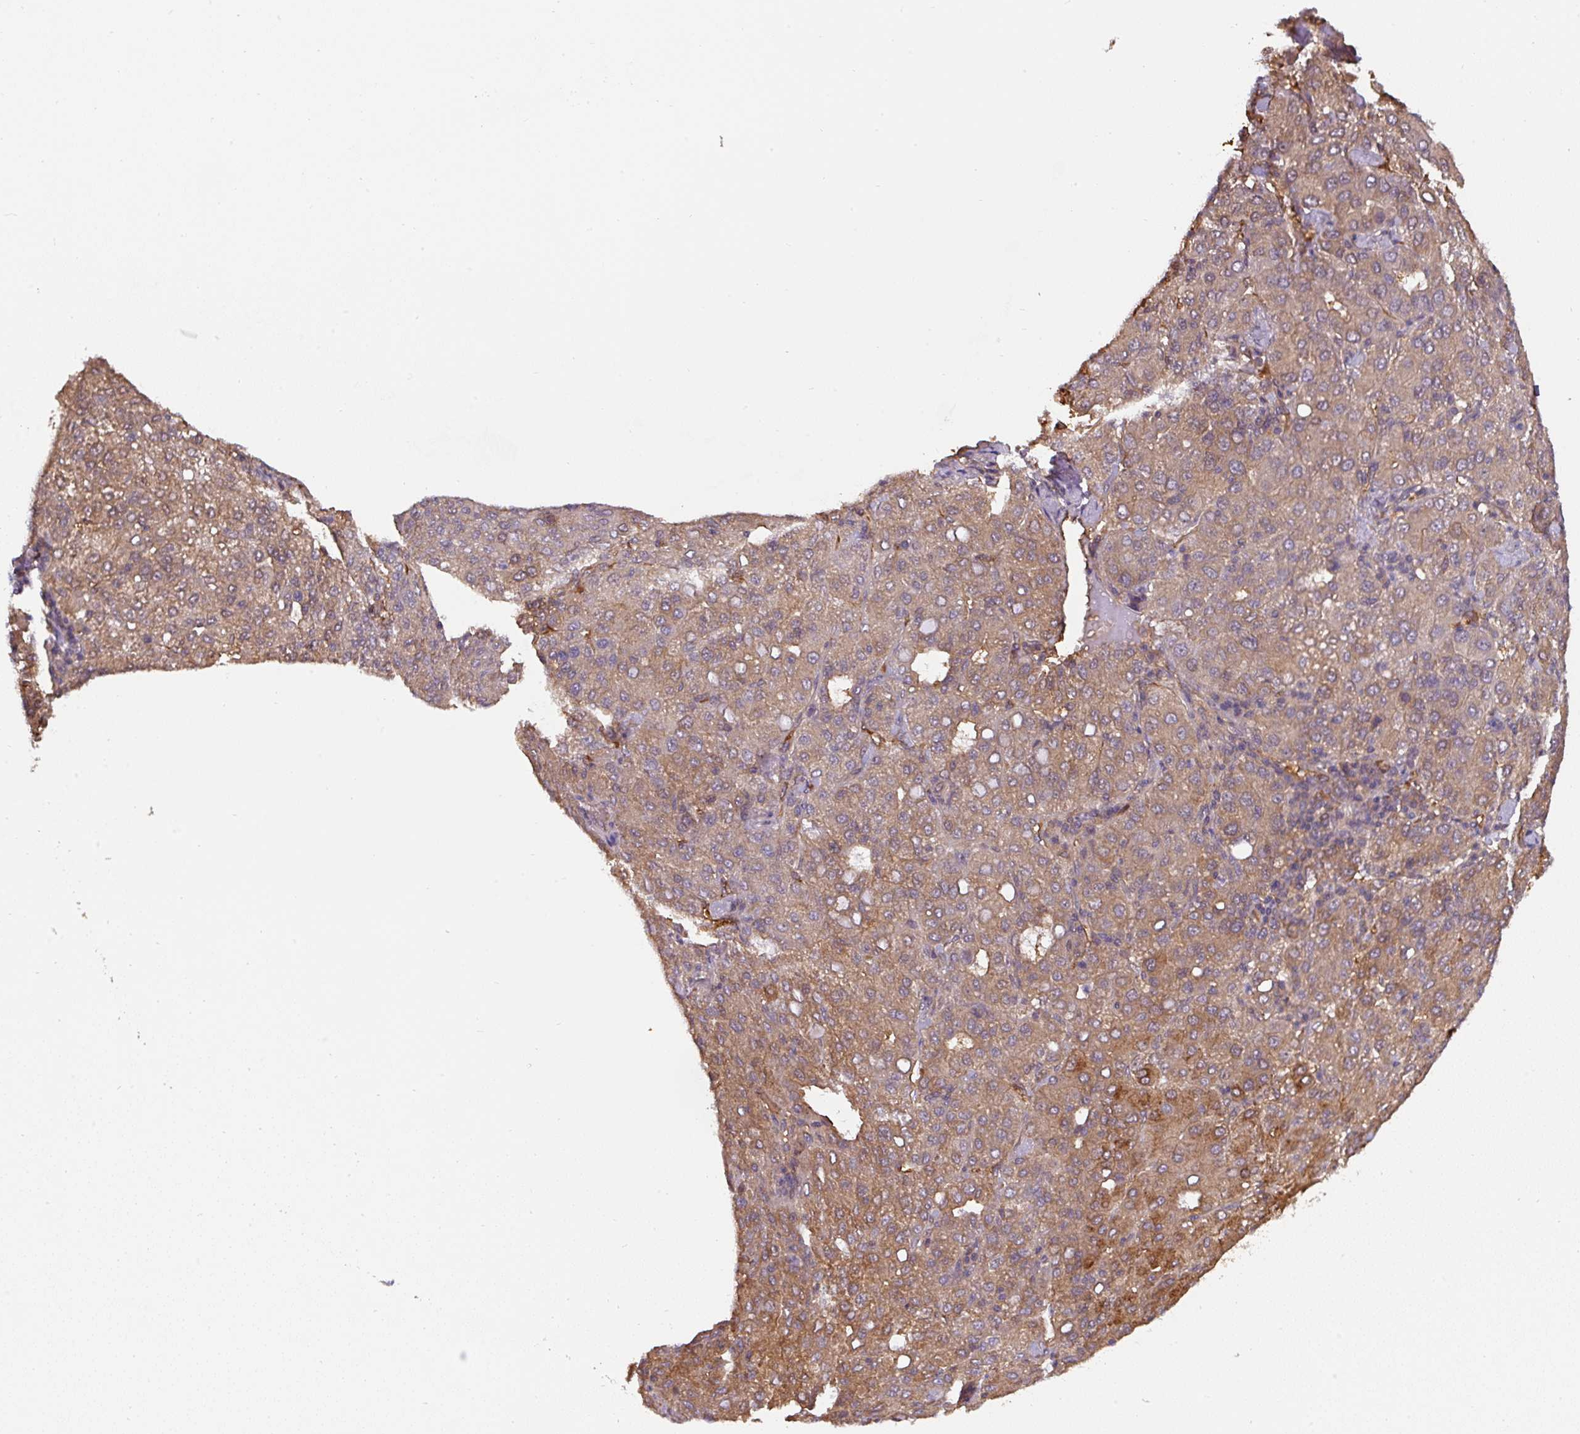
{"staining": {"intensity": "moderate", "quantity": "25%-75%", "location": "cytoplasmic/membranous"}, "tissue": "liver cancer", "cell_type": "Tumor cells", "image_type": "cancer", "snomed": [{"axis": "morphology", "description": "Carcinoma, Hepatocellular, NOS"}, {"axis": "topography", "description": "Liver"}], "caption": "Approximately 25%-75% of tumor cells in liver cancer exhibit moderate cytoplasmic/membranous protein staining as visualized by brown immunohistochemical staining.", "gene": "ST13", "patient": {"sex": "male", "age": 65}}